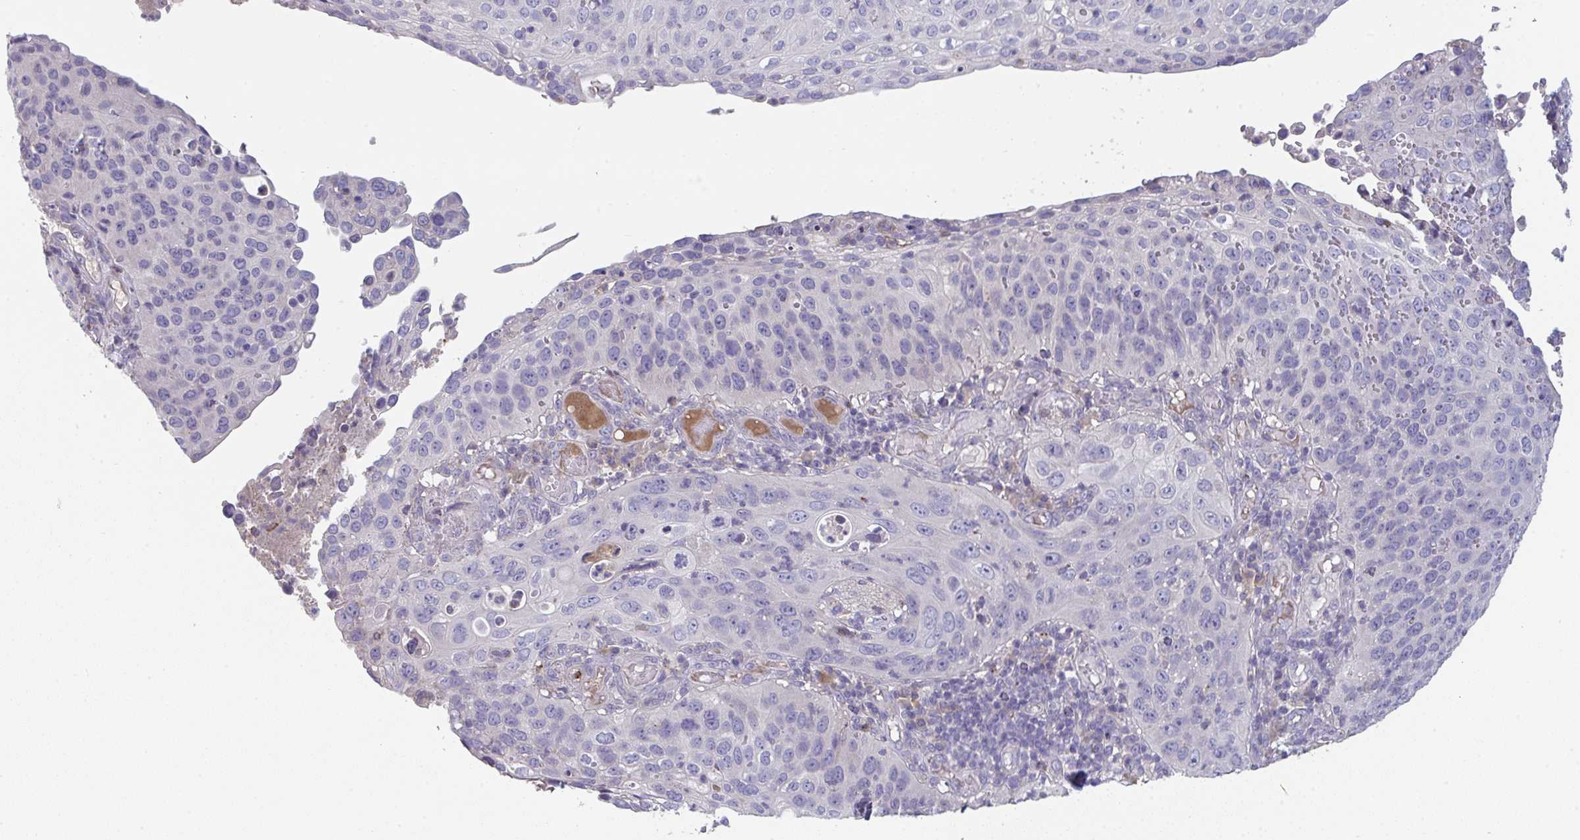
{"staining": {"intensity": "negative", "quantity": "none", "location": "none"}, "tissue": "cervical cancer", "cell_type": "Tumor cells", "image_type": "cancer", "snomed": [{"axis": "morphology", "description": "Squamous cell carcinoma, NOS"}, {"axis": "topography", "description": "Cervix"}], "caption": "IHC photomicrograph of neoplastic tissue: cervical cancer stained with DAB demonstrates no significant protein positivity in tumor cells. Nuclei are stained in blue.", "gene": "HGFAC", "patient": {"sex": "female", "age": 36}}